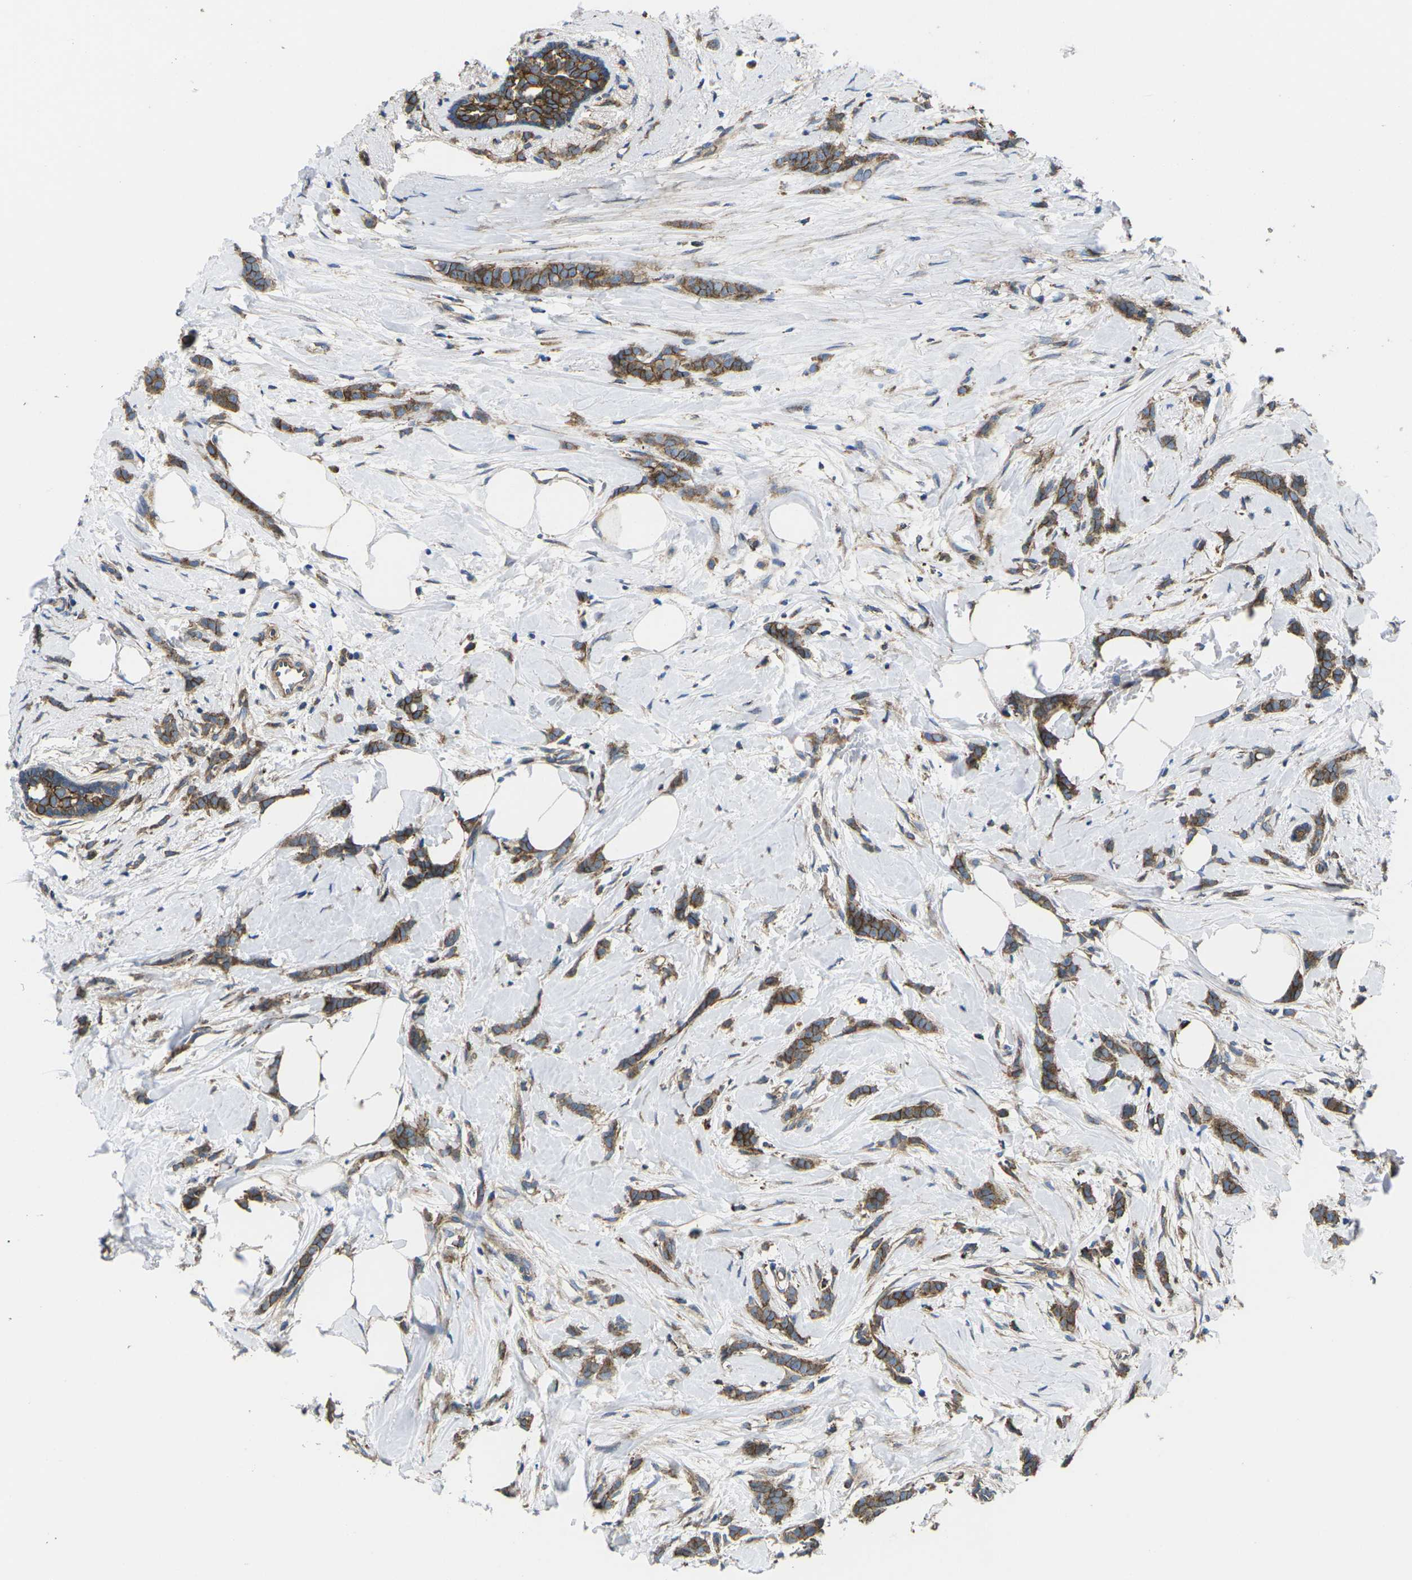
{"staining": {"intensity": "moderate", "quantity": ">75%", "location": "cytoplasmic/membranous"}, "tissue": "breast cancer", "cell_type": "Tumor cells", "image_type": "cancer", "snomed": [{"axis": "morphology", "description": "Lobular carcinoma, in situ"}, {"axis": "morphology", "description": "Lobular carcinoma"}, {"axis": "topography", "description": "Breast"}], "caption": "Moderate cytoplasmic/membranous expression is present in about >75% of tumor cells in breast lobular carcinoma in situ. The protein of interest is shown in brown color, while the nuclei are stained blue.", "gene": "DLG1", "patient": {"sex": "female", "age": 41}}